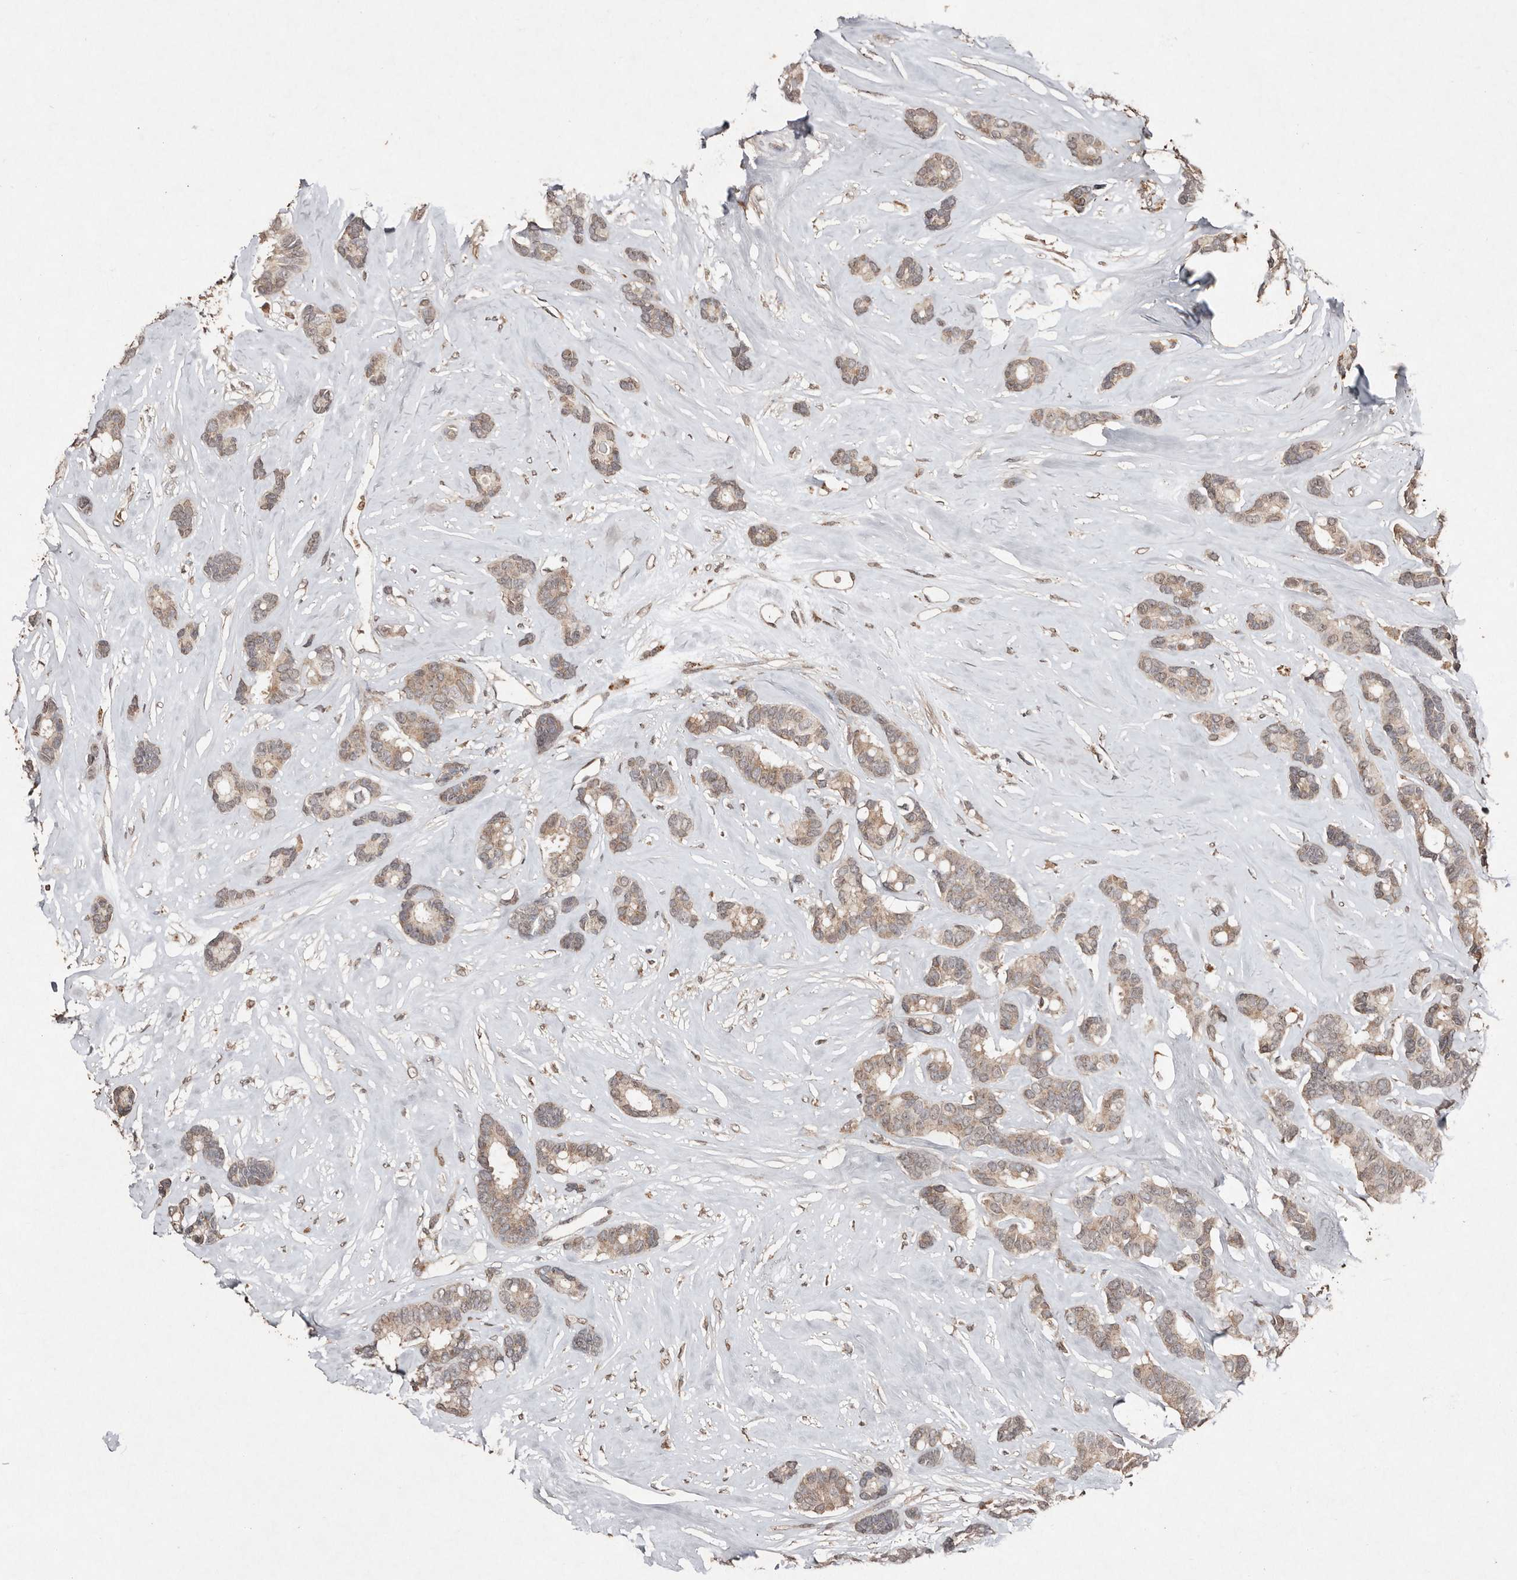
{"staining": {"intensity": "weak", "quantity": ">75%", "location": "cytoplasmic/membranous"}, "tissue": "breast cancer", "cell_type": "Tumor cells", "image_type": "cancer", "snomed": [{"axis": "morphology", "description": "Duct carcinoma"}, {"axis": "topography", "description": "Breast"}], "caption": "Immunohistochemistry (IHC) of breast cancer (intraductal carcinoma) displays low levels of weak cytoplasmic/membranous expression in approximately >75% of tumor cells.", "gene": "DIP2C", "patient": {"sex": "female", "age": 87}}